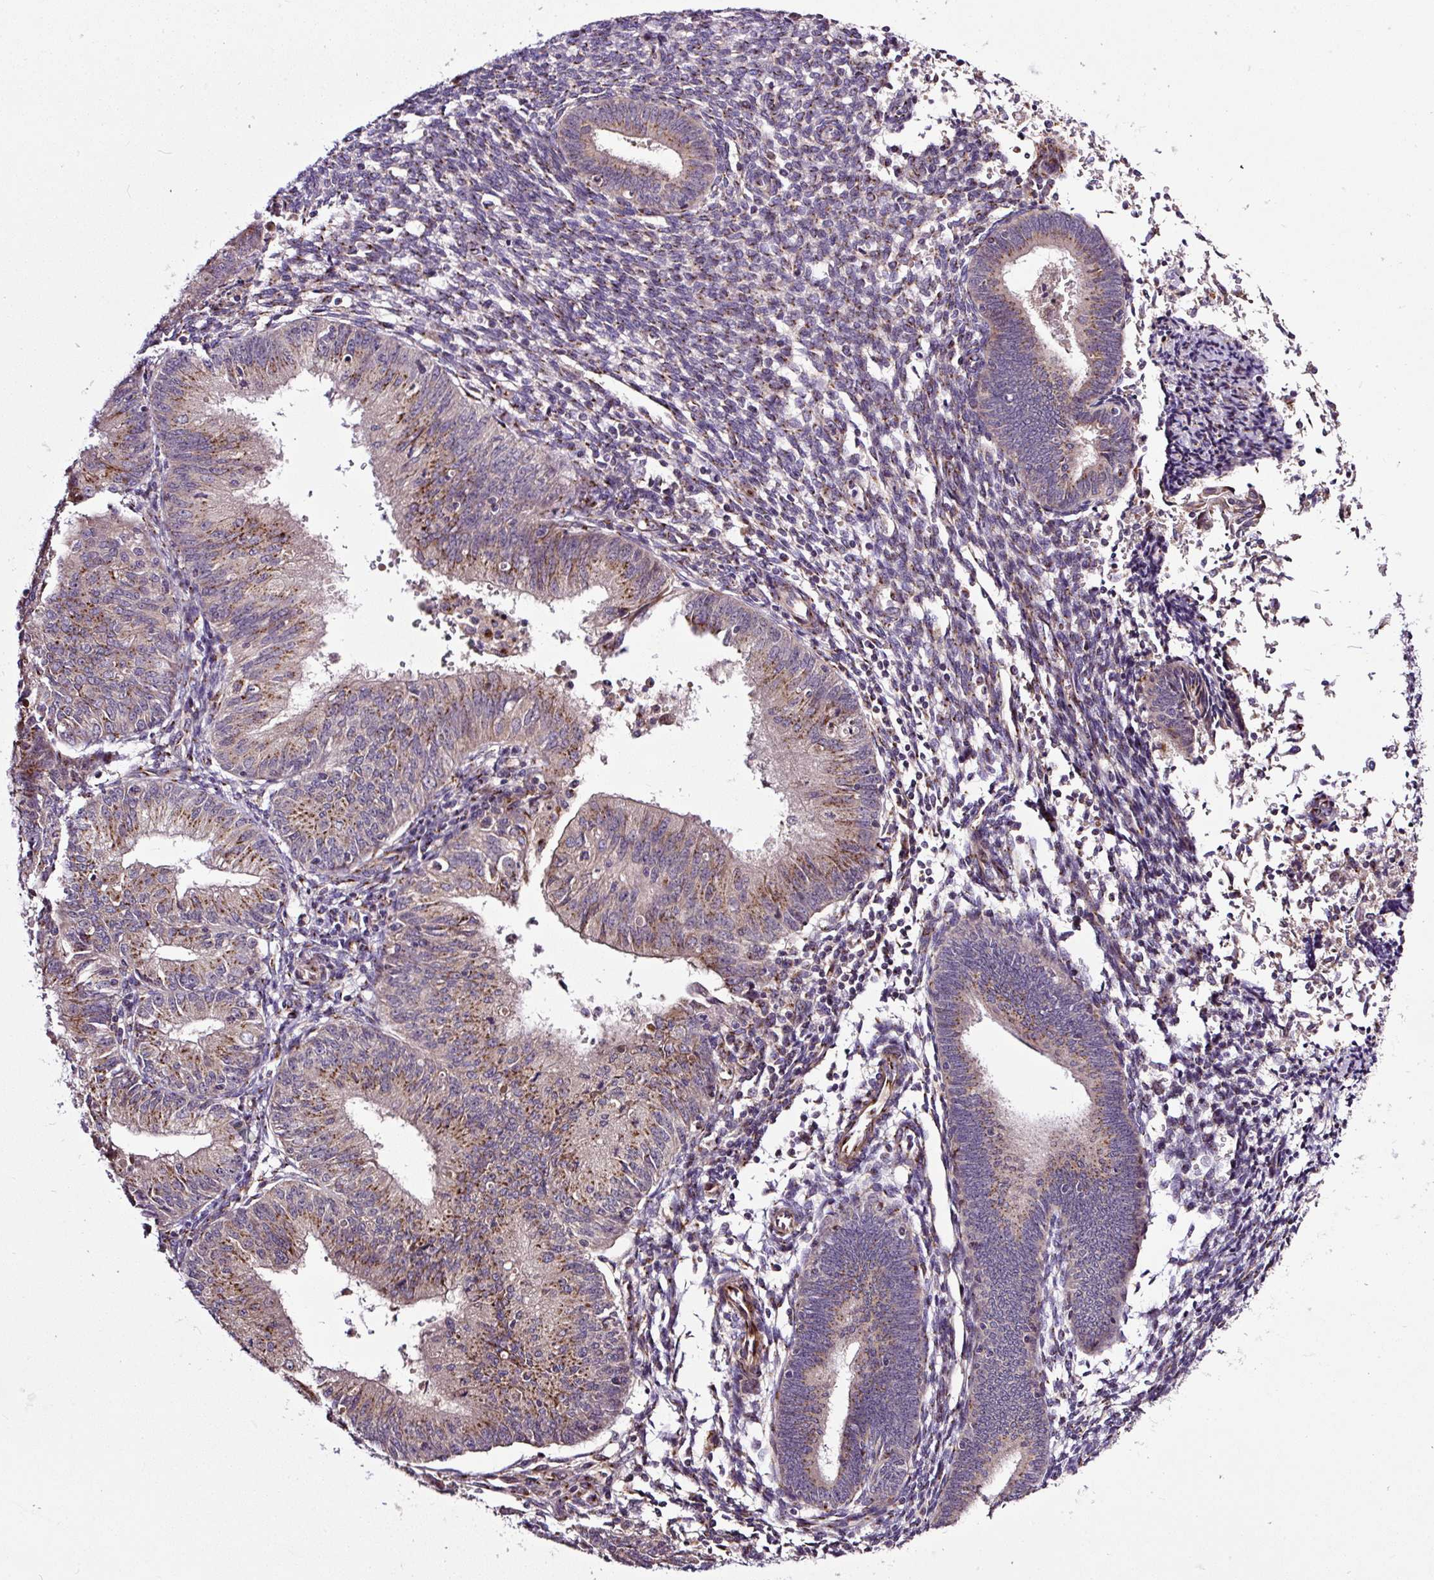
{"staining": {"intensity": "moderate", "quantity": ">75%", "location": "cytoplasmic/membranous"}, "tissue": "endometrial cancer", "cell_type": "Tumor cells", "image_type": "cancer", "snomed": [{"axis": "morphology", "description": "Adenocarcinoma, NOS"}, {"axis": "topography", "description": "Endometrium"}], "caption": "Adenocarcinoma (endometrial) stained for a protein exhibits moderate cytoplasmic/membranous positivity in tumor cells.", "gene": "MSMP", "patient": {"sex": "female", "age": 50}}